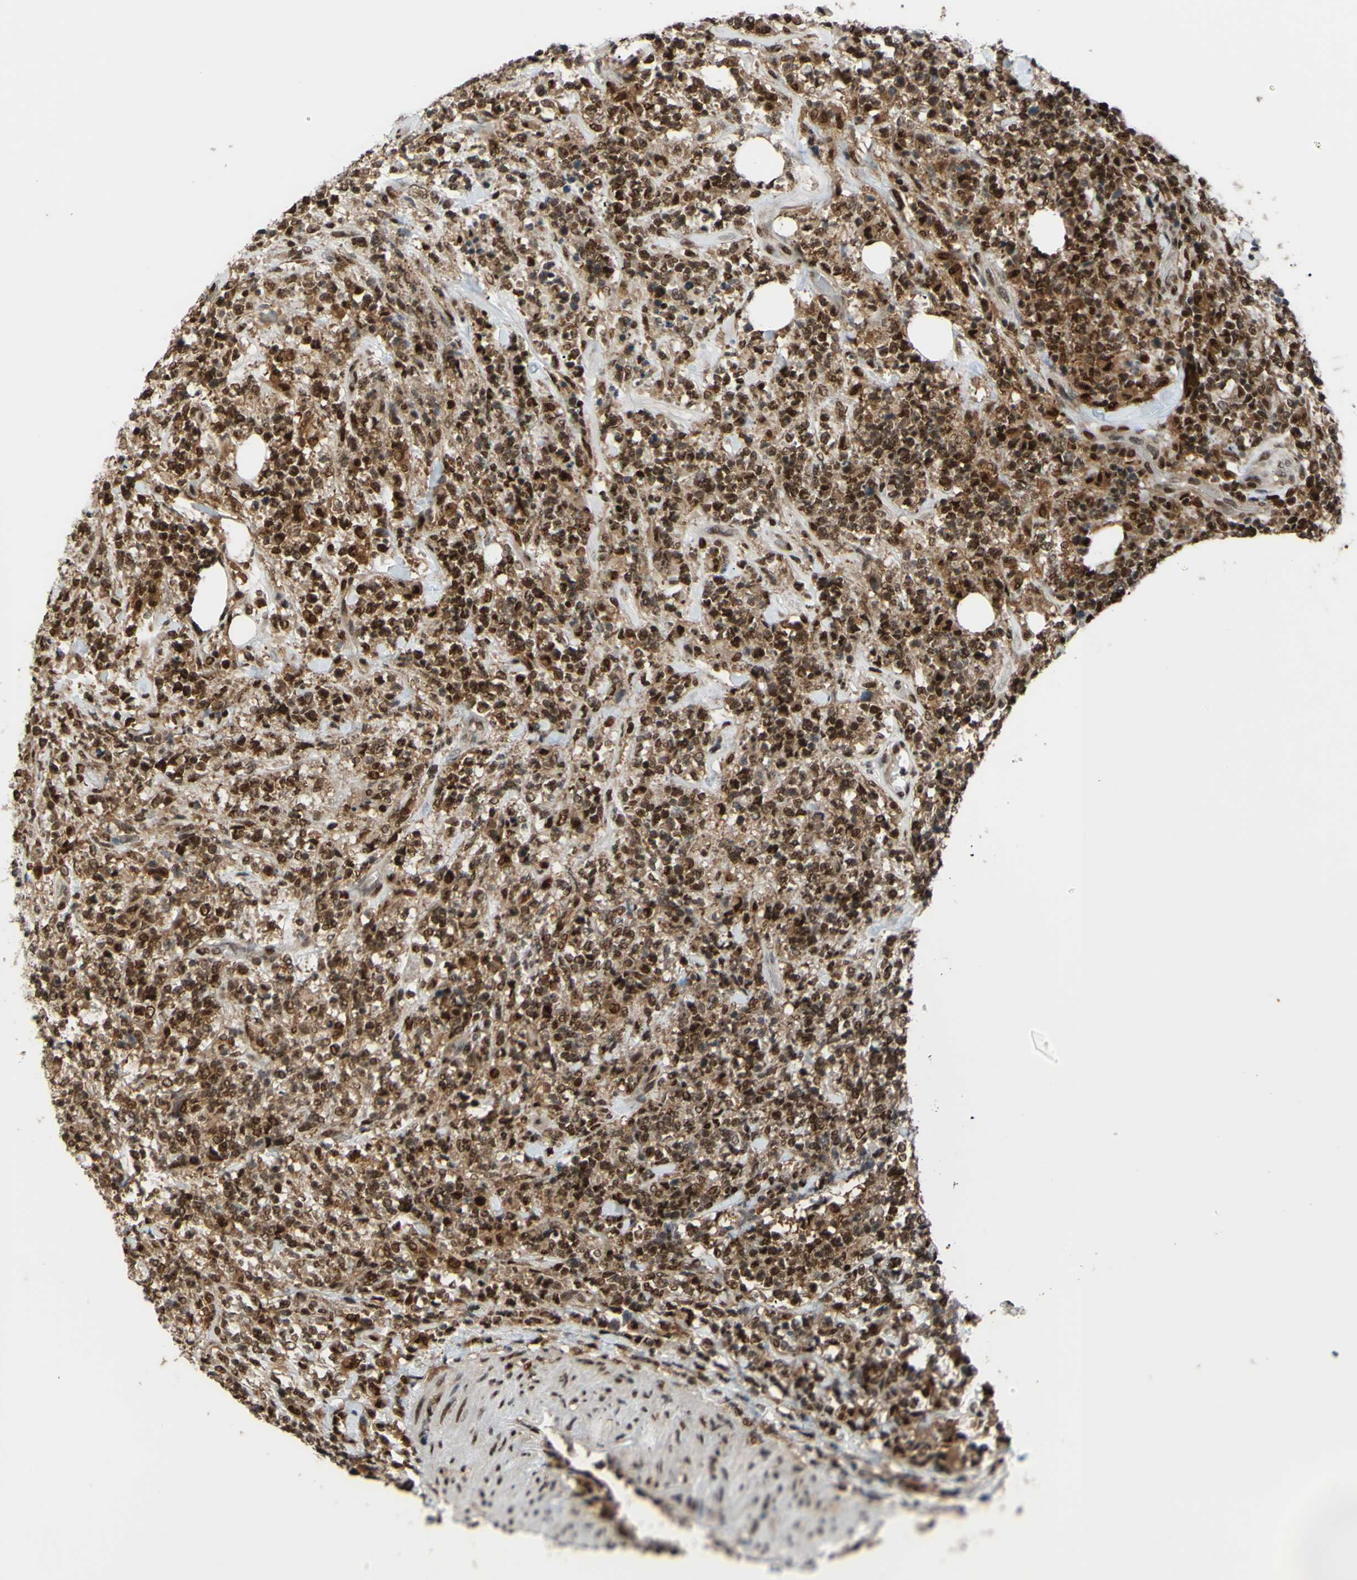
{"staining": {"intensity": "strong", "quantity": ">75%", "location": "cytoplasmic/membranous,nuclear"}, "tissue": "lymphoma", "cell_type": "Tumor cells", "image_type": "cancer", "snomed": [{"axis": "morphology", "description": "Malignant lymphoma, non-Hodgkin's type, High grade"}, {"axis": "topography", "description": "Soft tissue"}], "caption": "This is a histology image of IHC staining of lymphoma, which shows strong positivity in the cytoplasmic/membranous and nuclear of tumor cells.", "gene": "FKBP5", "patient": {"sex": "male", "age": 18}}